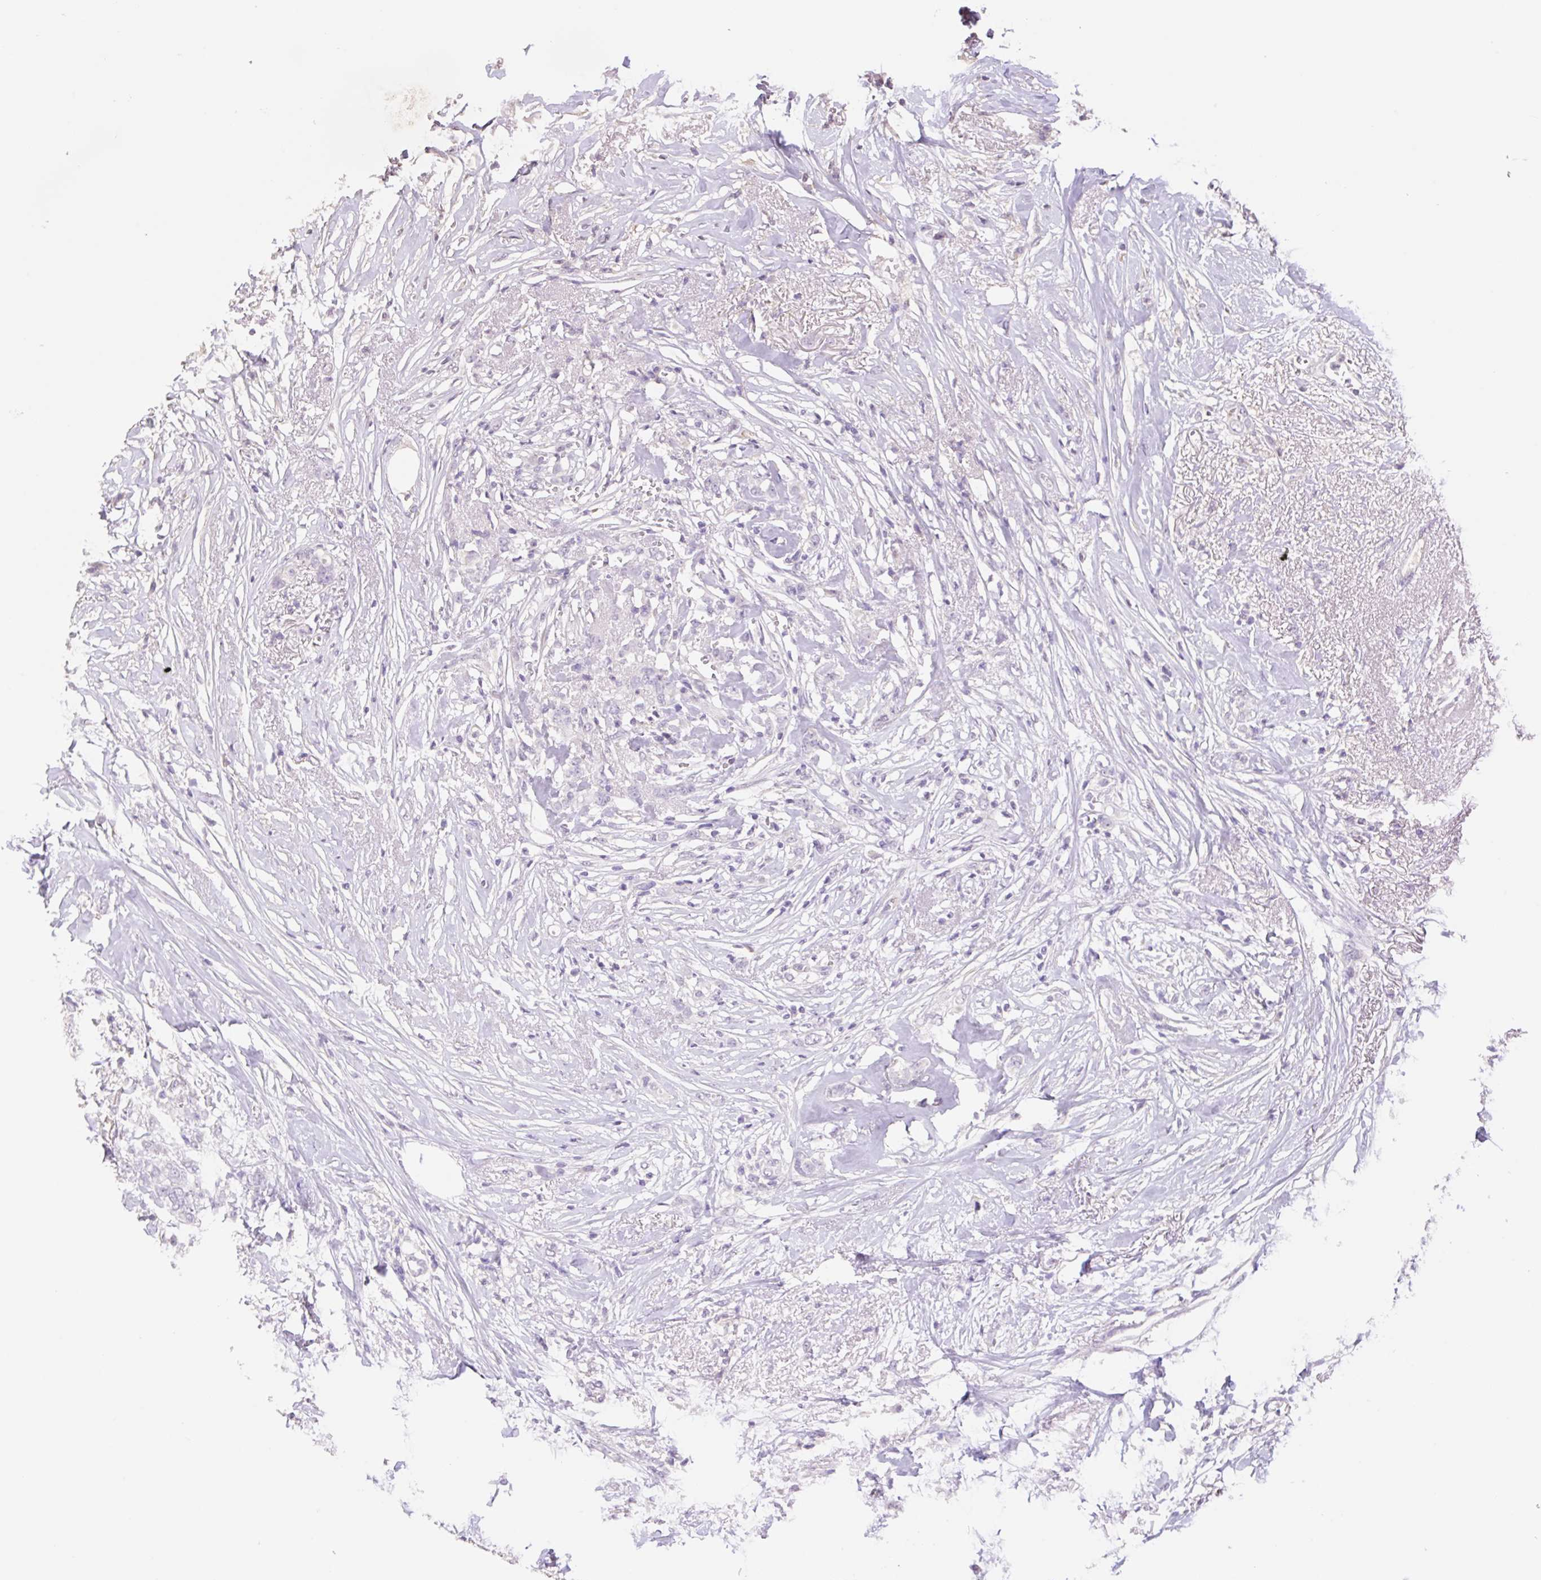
{"staining": {"intensity": "negative", "quantity": "none", "location": "none"}, "tissue": "breast cancer", "cell_type": "Tumor cells", "image_type": "cancer", "snomed": [{"axis": "morphology", "description": "Lobular carcinoma"}, {"axis": "topography", "description": "Breast"}], "caption": "Tumor cells are negative for protein expression in human lobular carcinoma (breast).", "gene": "HCRTR2", "patient": {"sex": "female", "age": 91}}